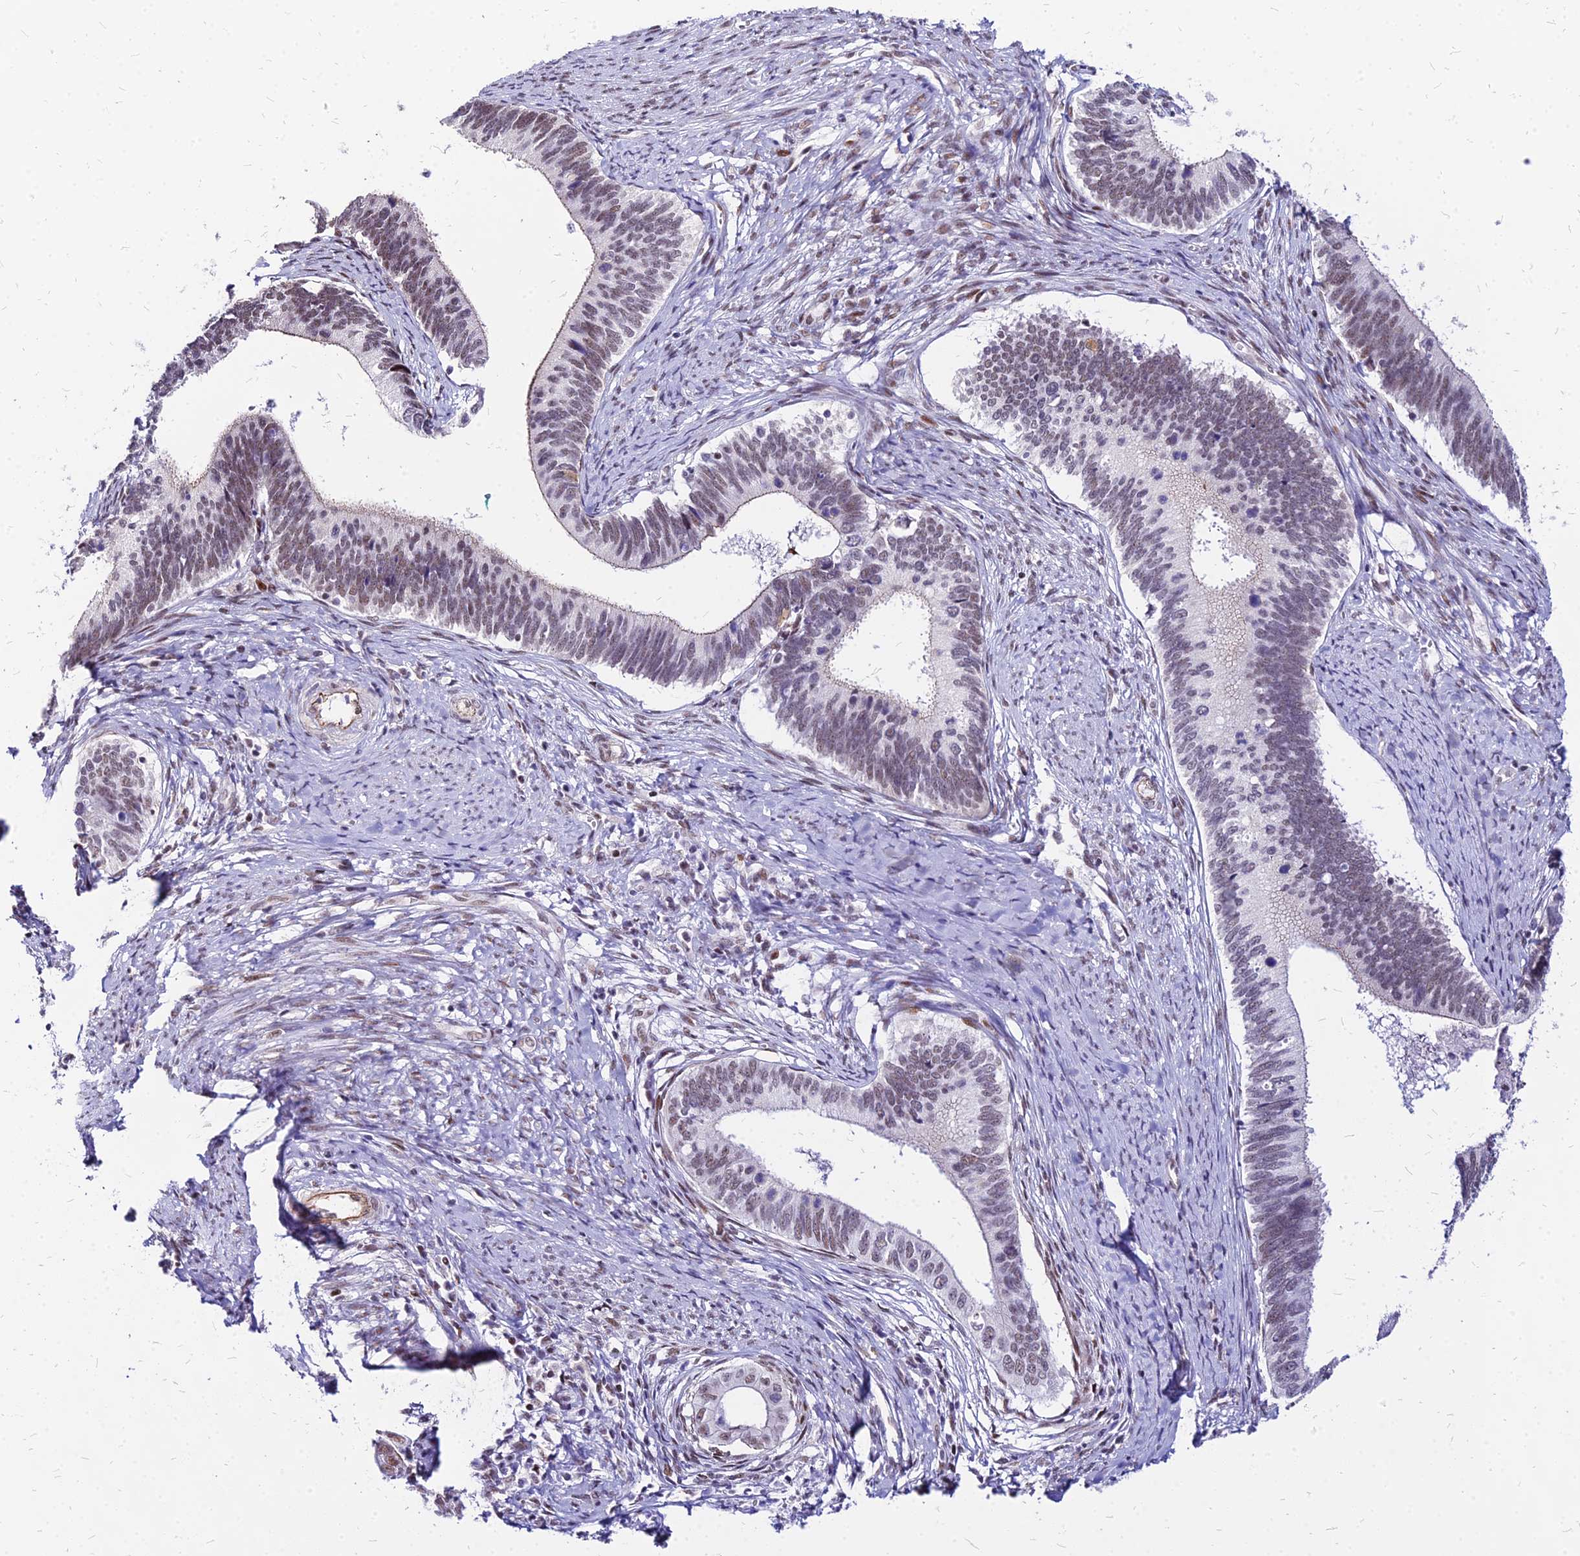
{"staining": {"intensity": "moderate", "quantity": "25%-75%", "location": "nuclear"}, "tissue": "cervical cancer", "cell_type": "Tumor cells", "image_type": "cancer", "snomed": [{"axis": "morphology", "description": "Adenocarcinoma, NOS"}, {"axis": "topography", "description": "Cervix"}], "caption": "Protein staining by immunohistochemistry (IHC) demonstrates moderate nuclear staining in about 25%-75% of tumor cells in cervical cancer (adenocarcinoma).", "gene": "FDX2", "patient": {"sex": "female", "age": 42}}